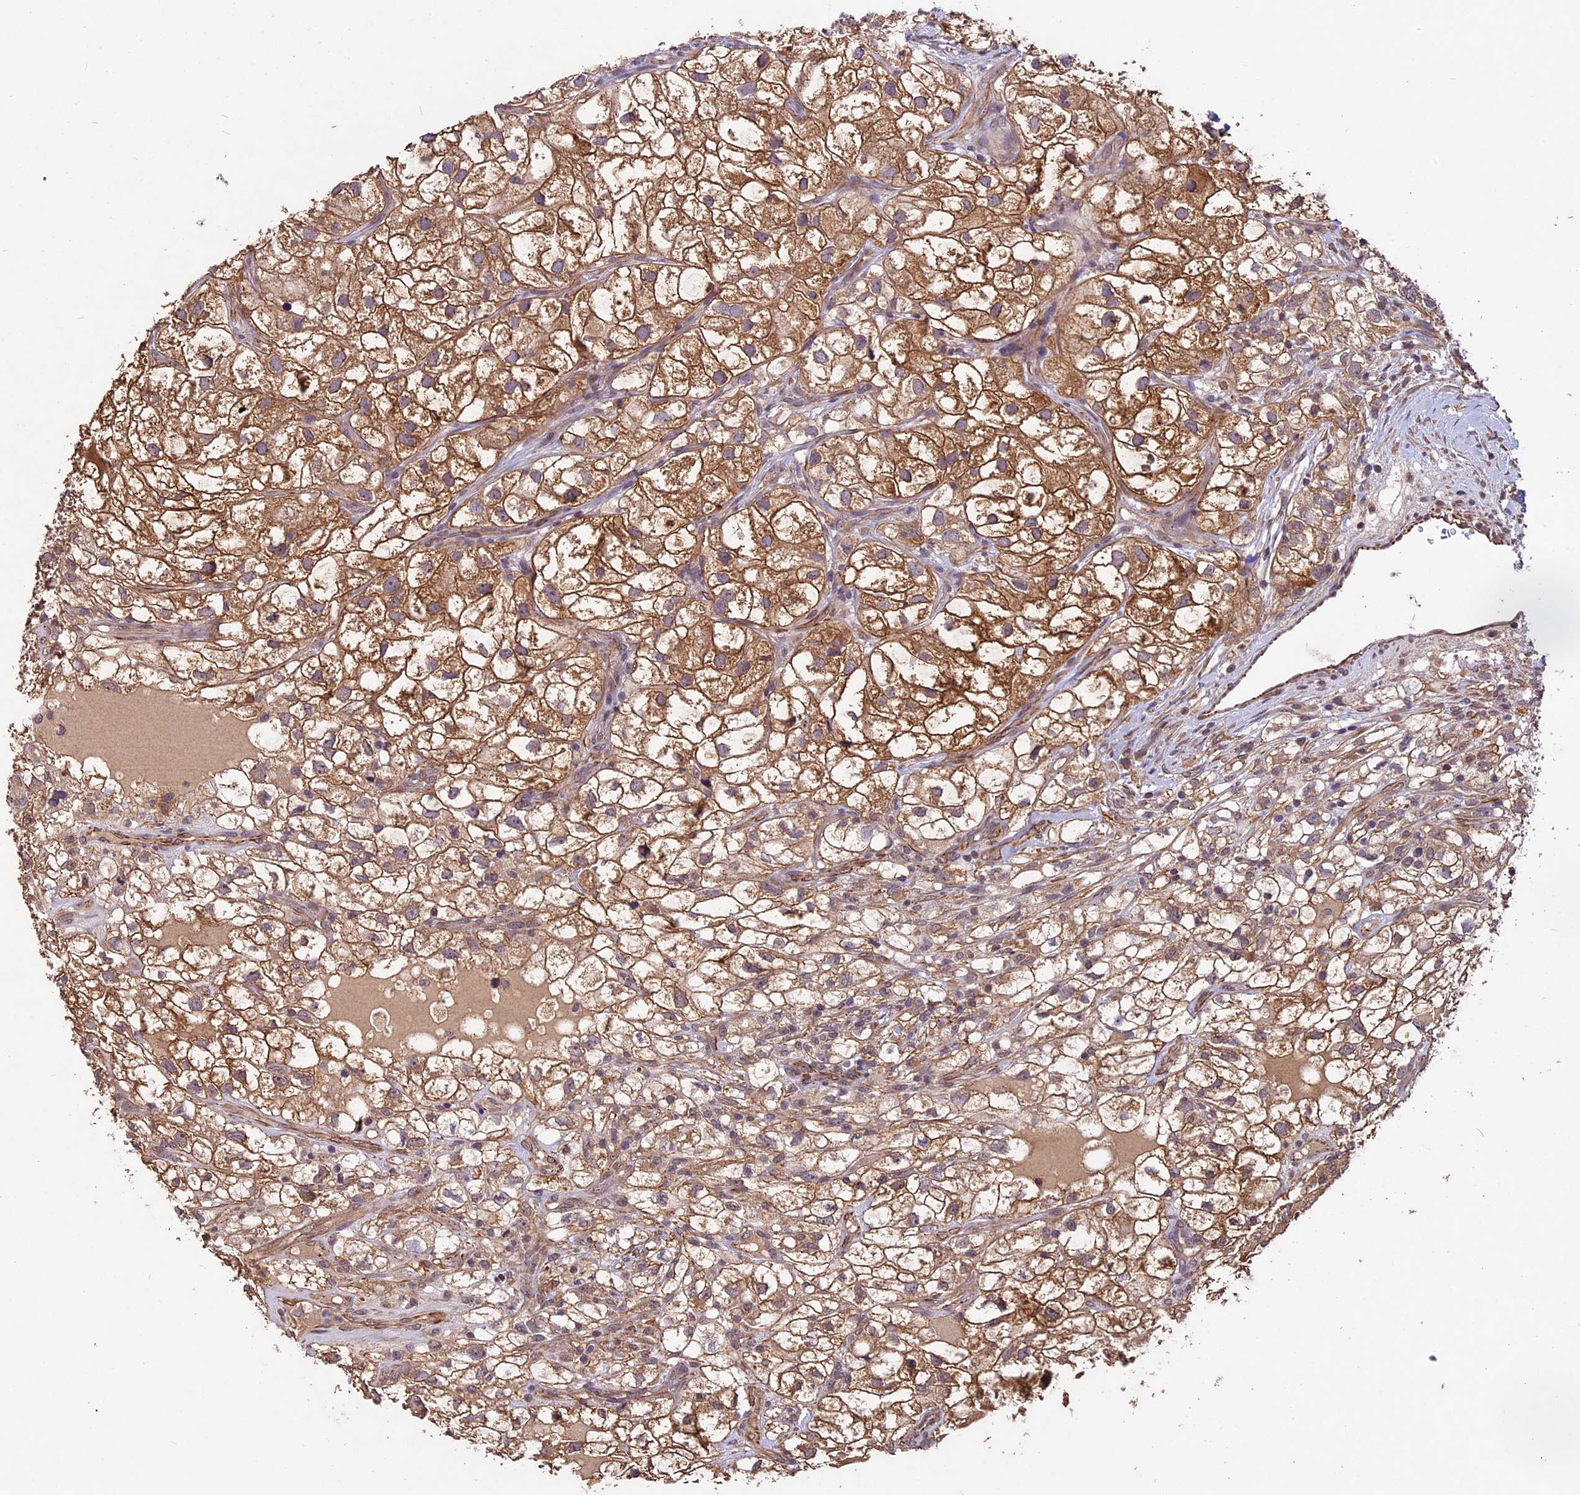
{"staining": {"intensity": "moderate", "quantity": ">75%", "location": "cytoplasmic/membranous"}, "tissue": "renal cancer", "cell_type": "Tumor cells", "image_type": "cancer", "snomed": [{"axis": "morphology", "description": "Adenocarcinoma, NOS"}, {"axis": "topography", "description": "Kidney"}], "caption": "Moderate cytoplasmic/membranous staining is identified in about >75% of tumor cells in renal cancer (adenocarcinoma).", "gene": "C3orf70", "patient": {"sex": "male", "age": 59}}